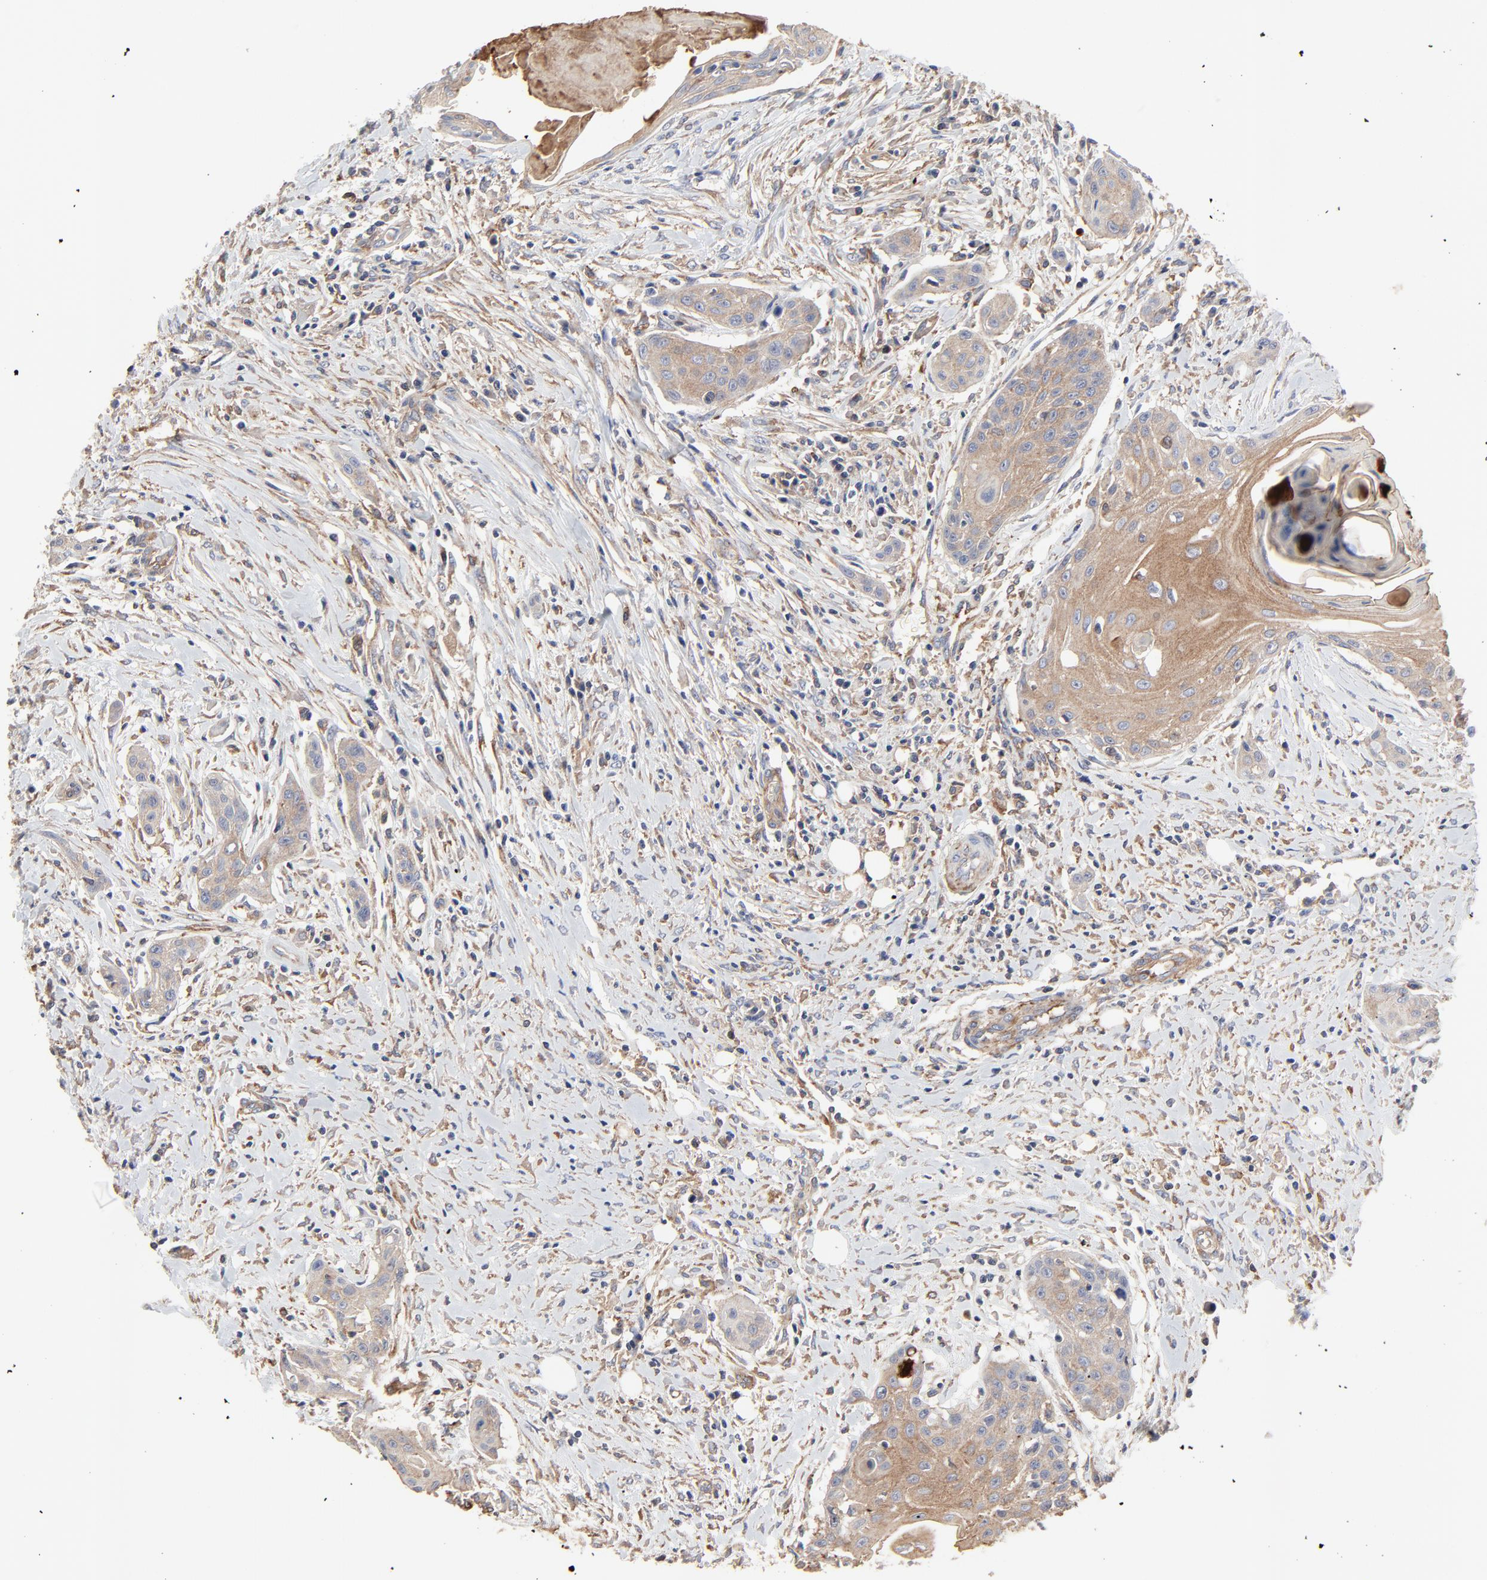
{"staining": {"intensity": "moderate", "quantity": ">75%", "location": "cytoplasmic/membranous"}, "tissue": "head and neck cancer", "cell_type": "Tumor cells", "image_type": "cancer", "snomed": [{"axis": "morphology", "description": "Squamous cell carcinoma, NOS"}, {"axis": "morphology", "description": "Squamous cell carcinoma, metastatic, NOS"}, {"axis": "topography", "description": "Lymph node"}, {"axis": "topography", "description": "Salivary gland"}, {"axis": "topography", "description": "Head-Neck"}], "caption": "Tumor cells demonstrate moderate cytoplasmic/membranous staining in approximately >75% of cells in head and neck cancer (metastatic squamous cell carcinoma).", "gene": "NXF3", "patient": {"sex": "female", "age": 74}}